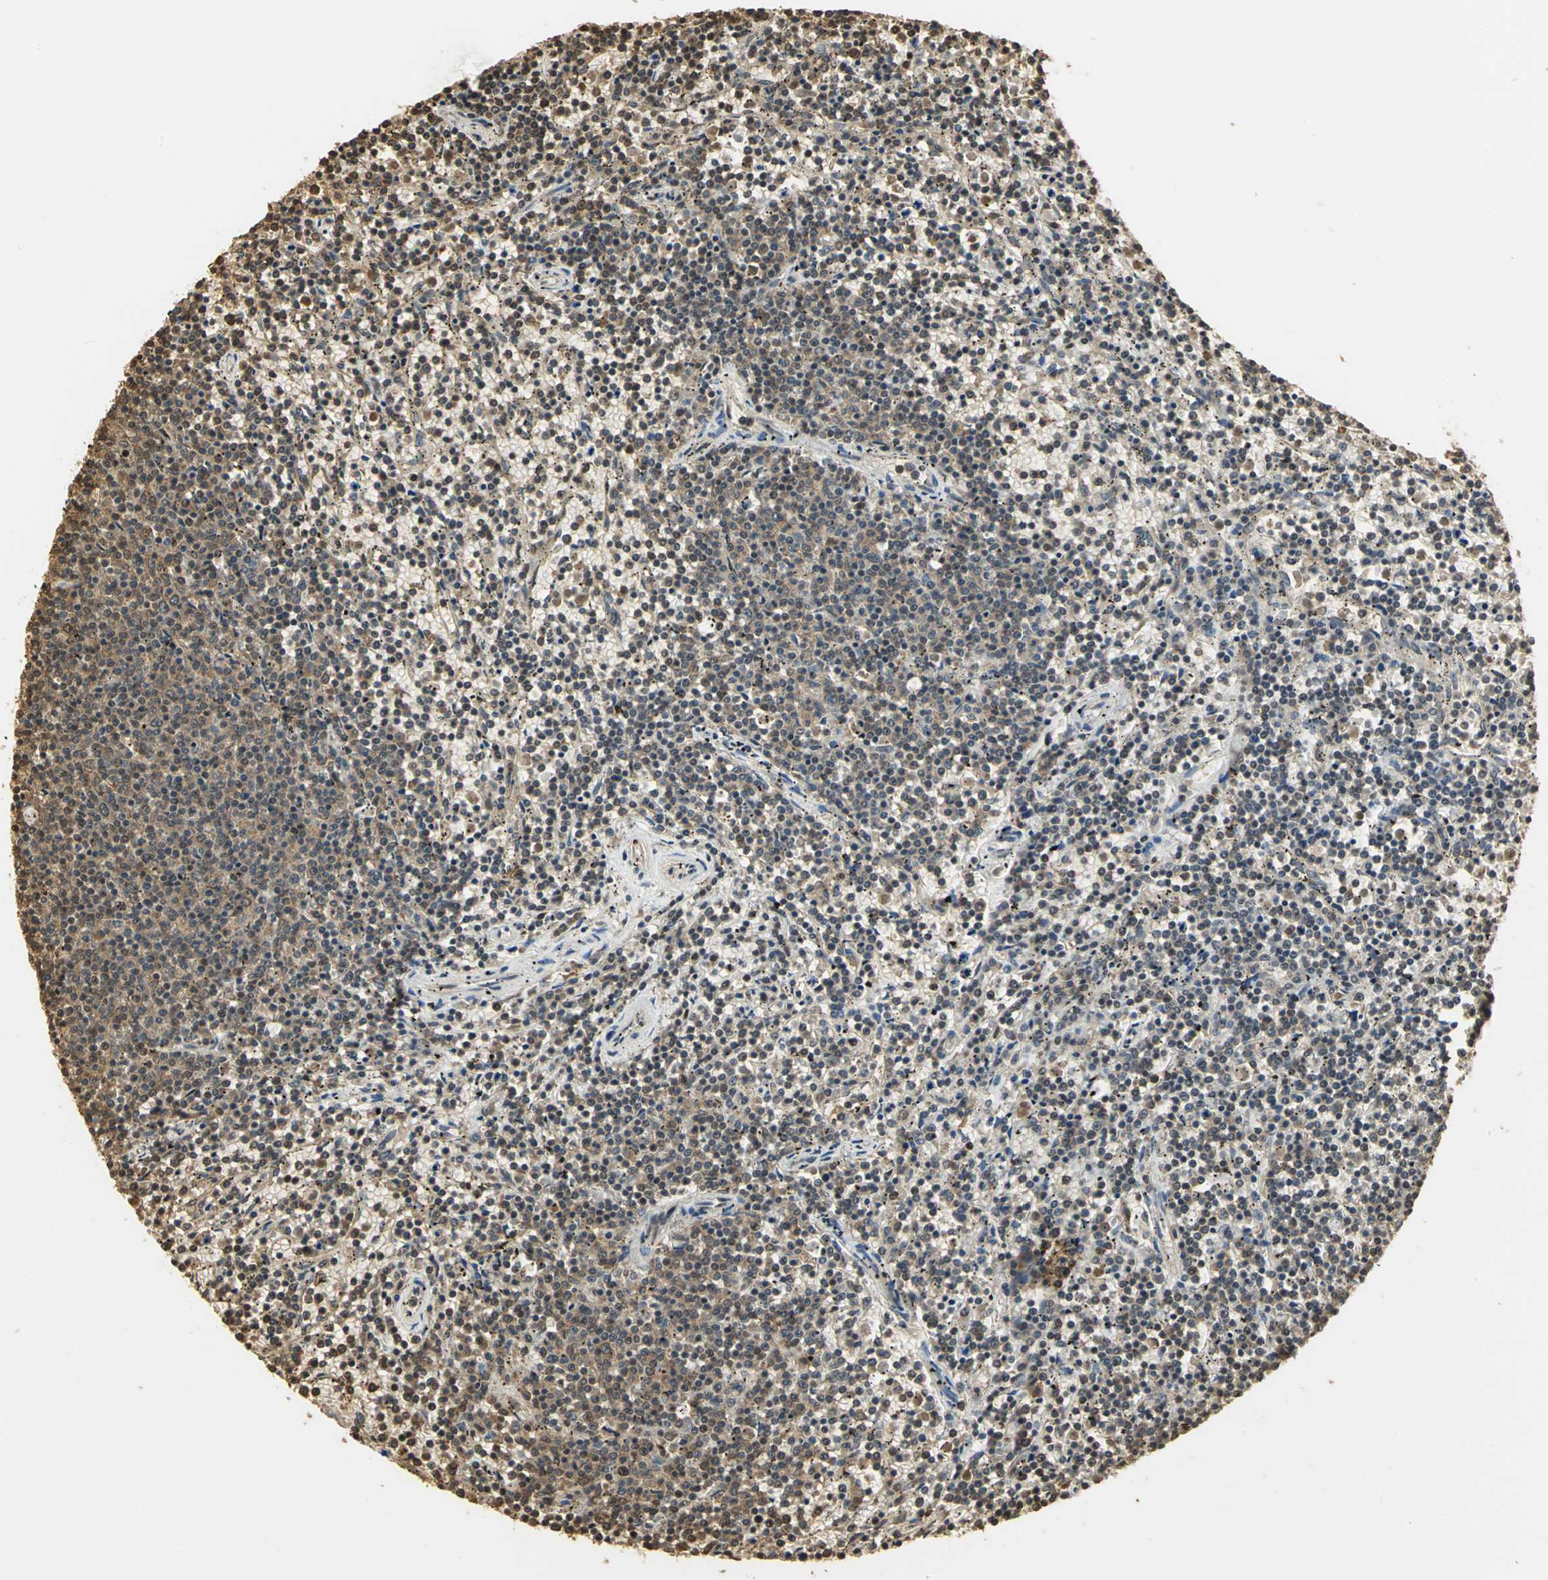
{"staining": {"intensity": "moderate", "quantity": "25%-75%", "location": "cytoplasmic/membranous,nuclear"}, "tissue": "lymphoma", "cell_type": "Tumor cells", "image_type": "cancer", "snomed": [{"axis": "morphology", "description": "Malignant lymphoma, non-Hodgkin's type, Low grade"}, {"axis": "topography", "description": "Spleen"}], "caption": "Brown immunohistochemical staining in malignant lymphoma, non-Hodgkin's type (low-grade) demonstrates moderate cytoplasmic/membranous and nuclear expression in approximately 25%-75% of tumor cells. (Stains: DAB in brown, nuclei in blue, Microscopy: brightfield microscopy at high magnification).", "gene": "SET", "patient": {"sex": "female", "age": 50}}